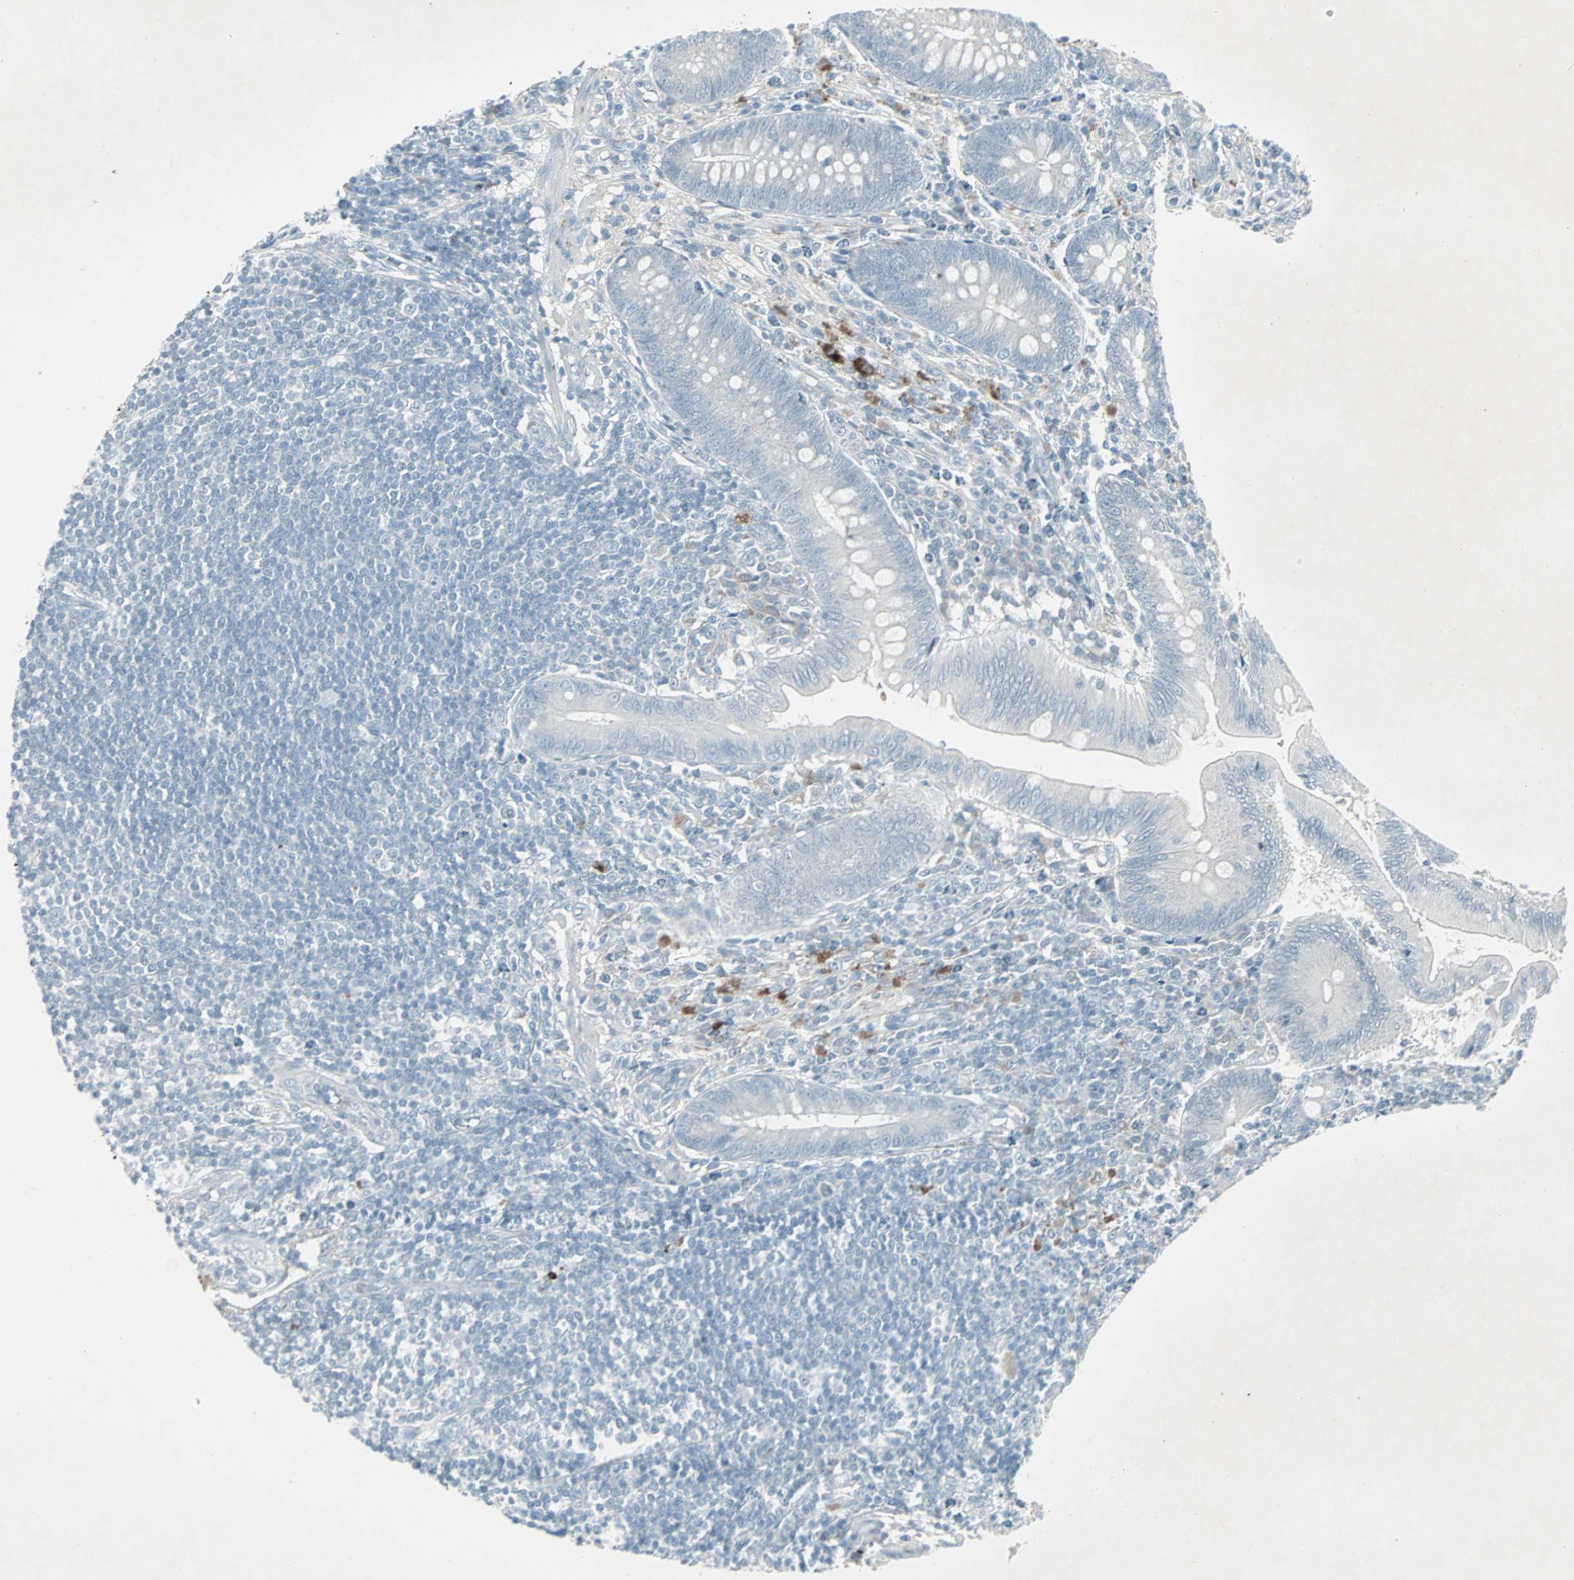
{"staining": {"intensity": "negative", "quantity": "none", "location": "none"}, "tissue": "appendix", "cell_type": "Glandular cells", "image_type": "normal", "snomed": [{"axis": "morphology", "description": "Normal tissue, NOS"}, {"axis": "morphology", "description": "Inflammation, NOS"}, {"axis": "topography", "description": "Appendix"}], "caption": "A histopathology image of appendix stained for a protein shows no brown staining in glandular cells.", "gene": "LANCL3", "patient": {"sex": "male", "age": 46}}